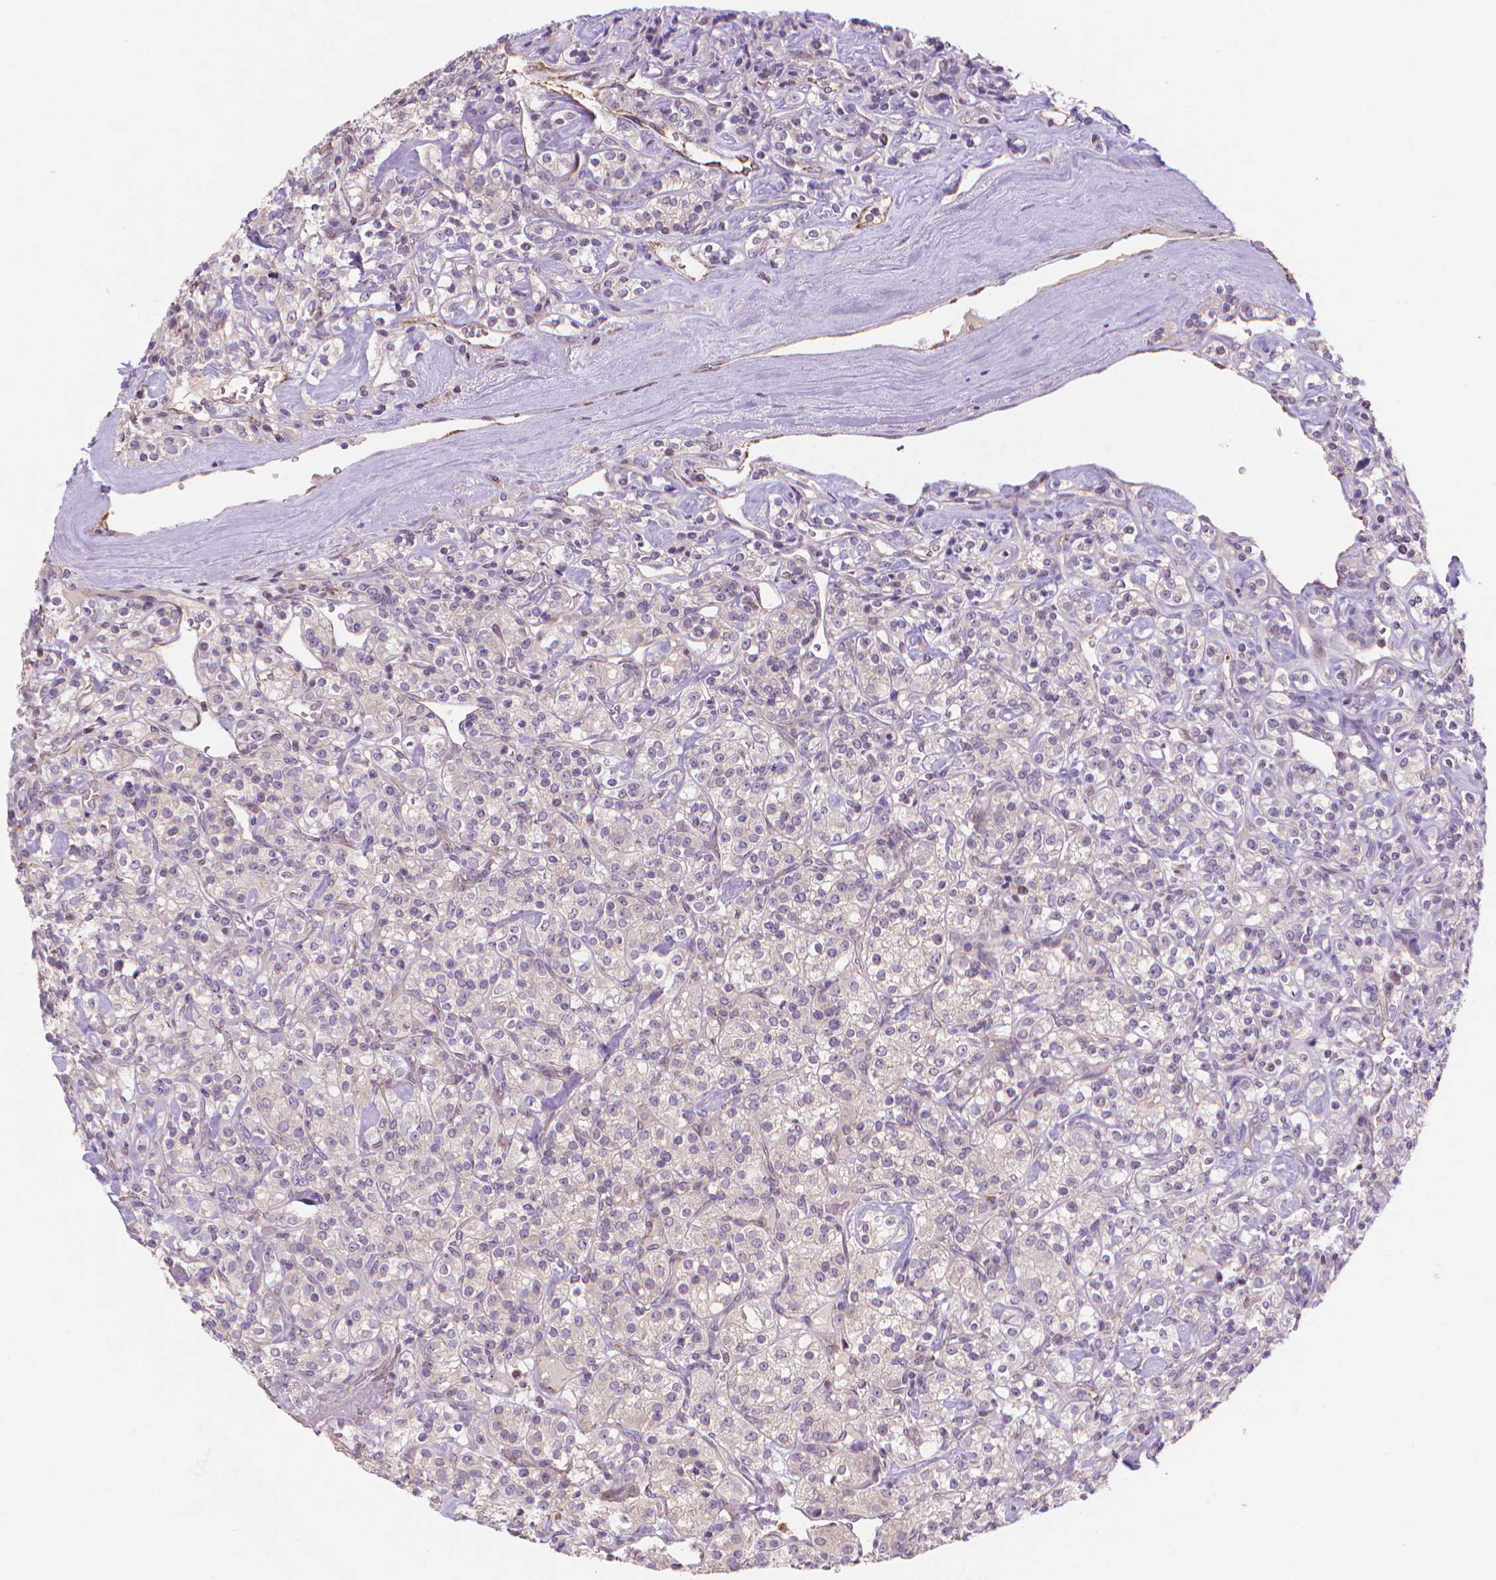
{"staining": {"intensity": "negative", "quantity": "none", "location": "none"}, "tissue": "renal cancer", "cell_type": "Tumor cells", "image_type": "cancer", "snomed": [{"axis": "morphology", "description": "Adenocarcinoma, NOS"}, {"axis": "topography", "description": "Kidney"}], "caption": "This image is of renal cancer (adenocarcinoma) stained with immunohistochemistry to label a protein in brown with the nuclei are counter-stained blue. There is no positivity in tumor cells.", "gene": "PRDM13", "patient": {"sex": "male", "age": 77}}